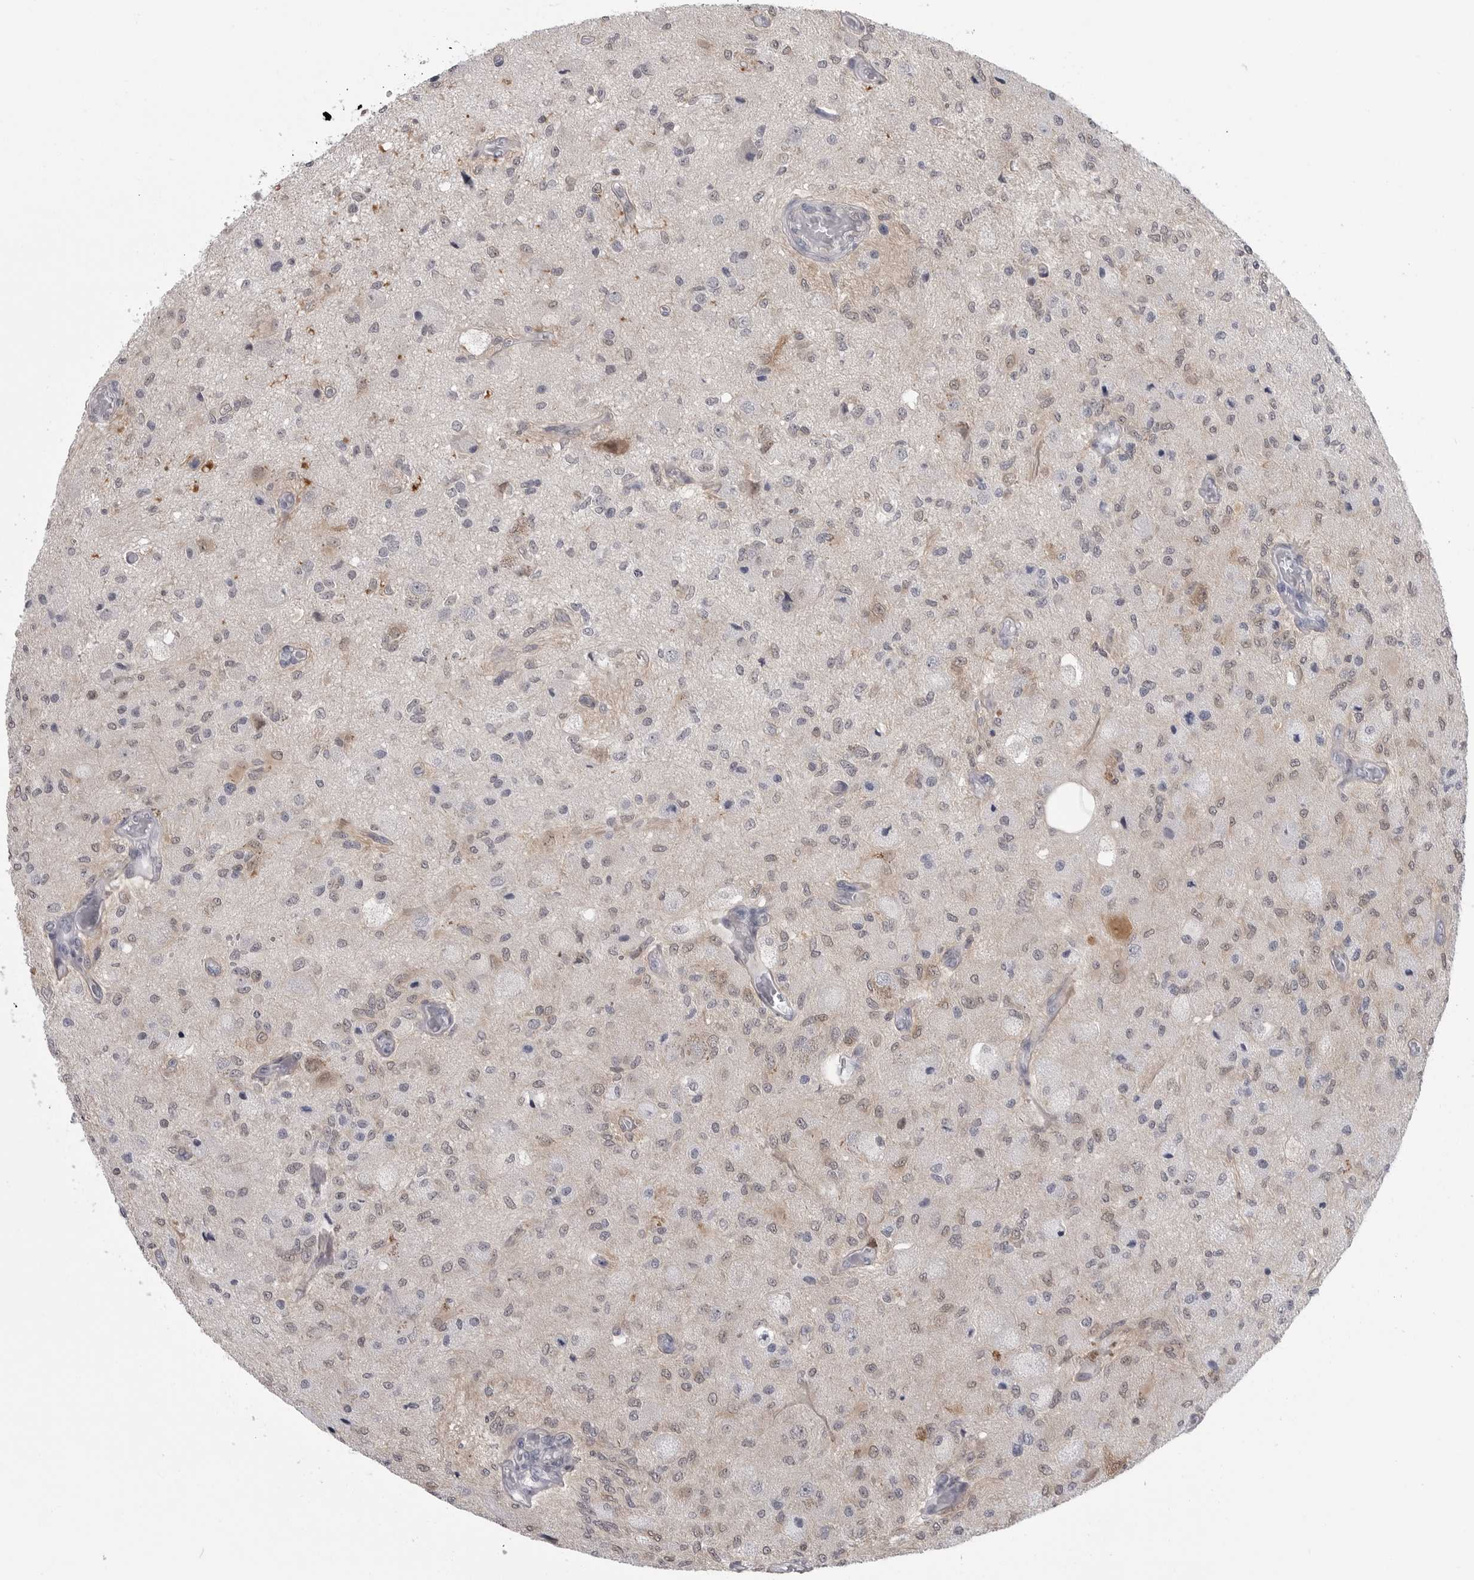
{"staining": {"intensity": "weak", "quantity": "<25%", "location": "cytoplasmic/membranous"}, "tissue": "glioma", "cell_type": "Tumor cells", "image_type": "cancer", "snomed": [{"axis": "morphology", "description": "Normal tissue, NOS"}, {"axis": "morphology", "description": "Glioma, malignant, High grade"}, {"axis": "topography", "description": "Cerebral cortex"}], "caption": "Immunohistochemistry (IHC) micrograph of high-grade glioma (malignant) stained for a protein (brown), which demonstrates no staining in tumor cells.", "gene": "PNPO", "patient": {"sex": "male", "age": 77}}